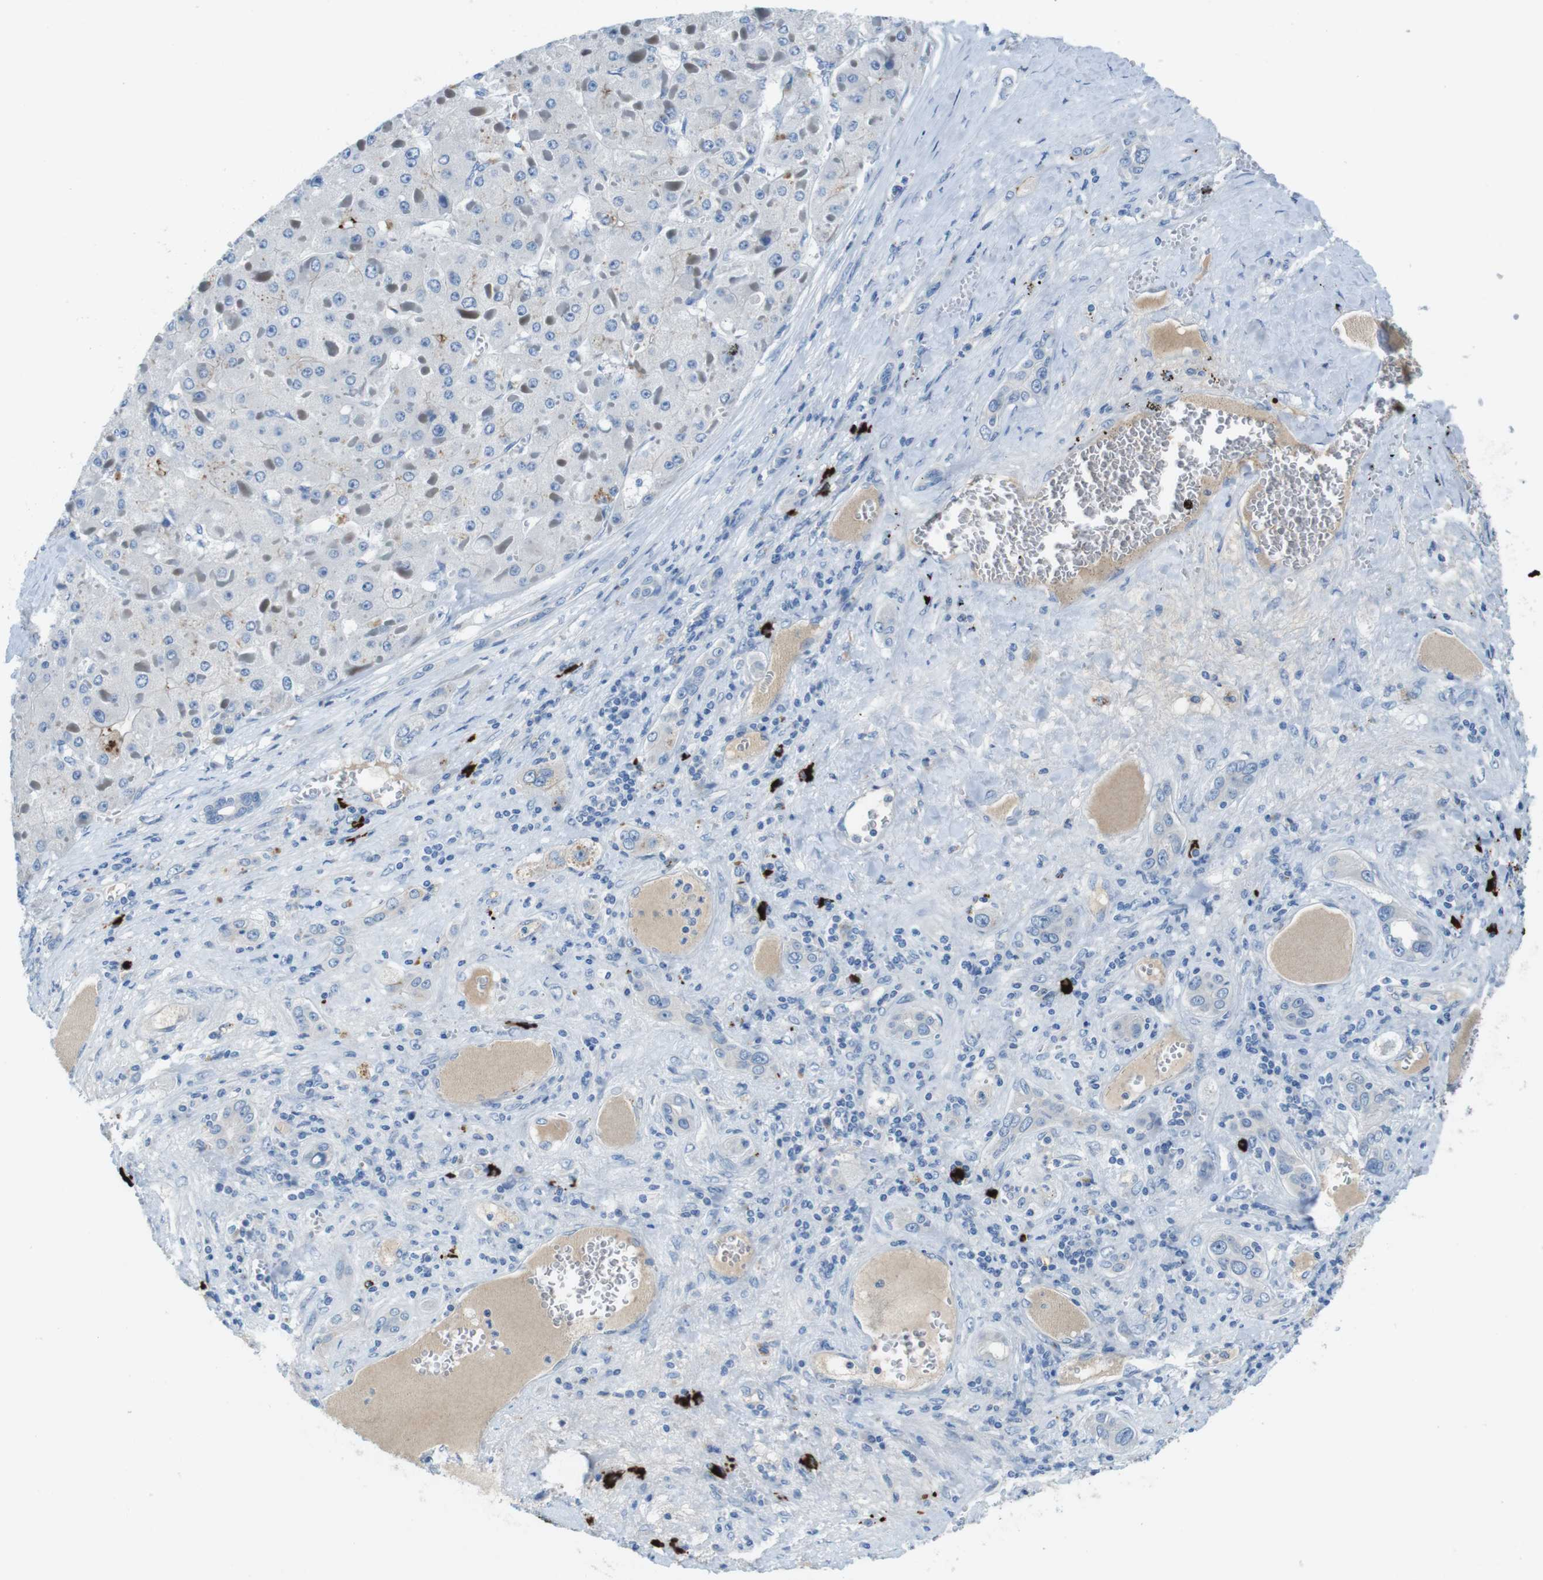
{"staining": {"intensity": "negative", "quantity": "none", "location": "none"}, "tissue": "liver cancer", "cell_type": "Tumor cells", "image_type": "cancer", "snomed": [{"axis": "morphology", "description": "Carcinoma, Hepatocellular, NOS"}, {"axis": "topography", "description": "Liver"}], "caption": "Protein analysis of liver cancer (hepatocellular carcinoma) demonstrates no significant positivity in tumor cells.", "gene": "SLC35A3", "patient": {"sex": "female", "age": 73}}